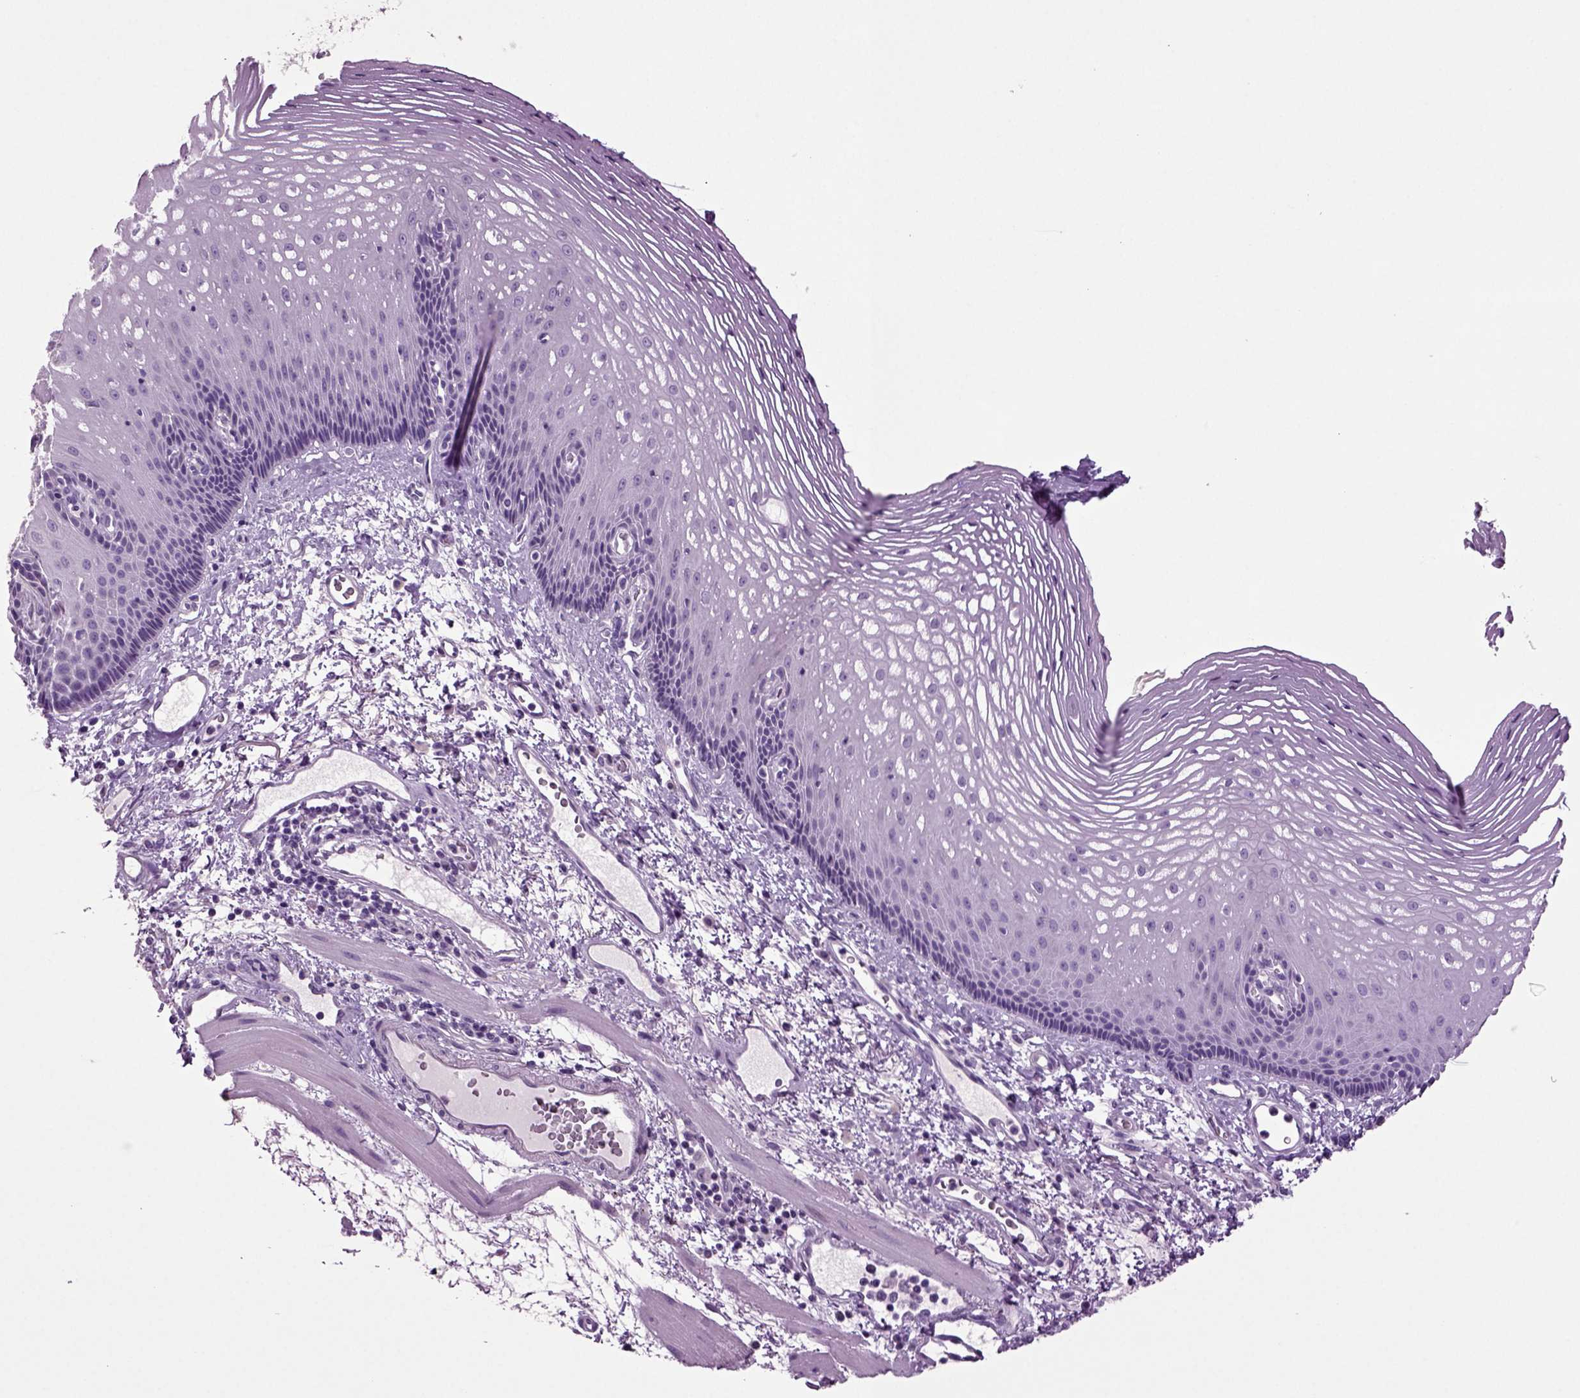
{"staining": {"intensity": "negative", "quantity": "none", "location": "none"}, "tissue": "esophagus", "cell_type": "Squamous epithelial cells", "image_type": "normal", "snomed": [{"axis": "morphology", "description": "Normal tissue, NOS"}, {"axis": "topography", "description": "Esophagus"}], "caption": "A photomicrograph of human esophagus is negative for staining in squamous epithelial cells. (Brightfield microscopy of DAB immunohistochemistry at high magnification).", "gene": "SLC17A6", "patient": {"sex": "male", "age": 76}}